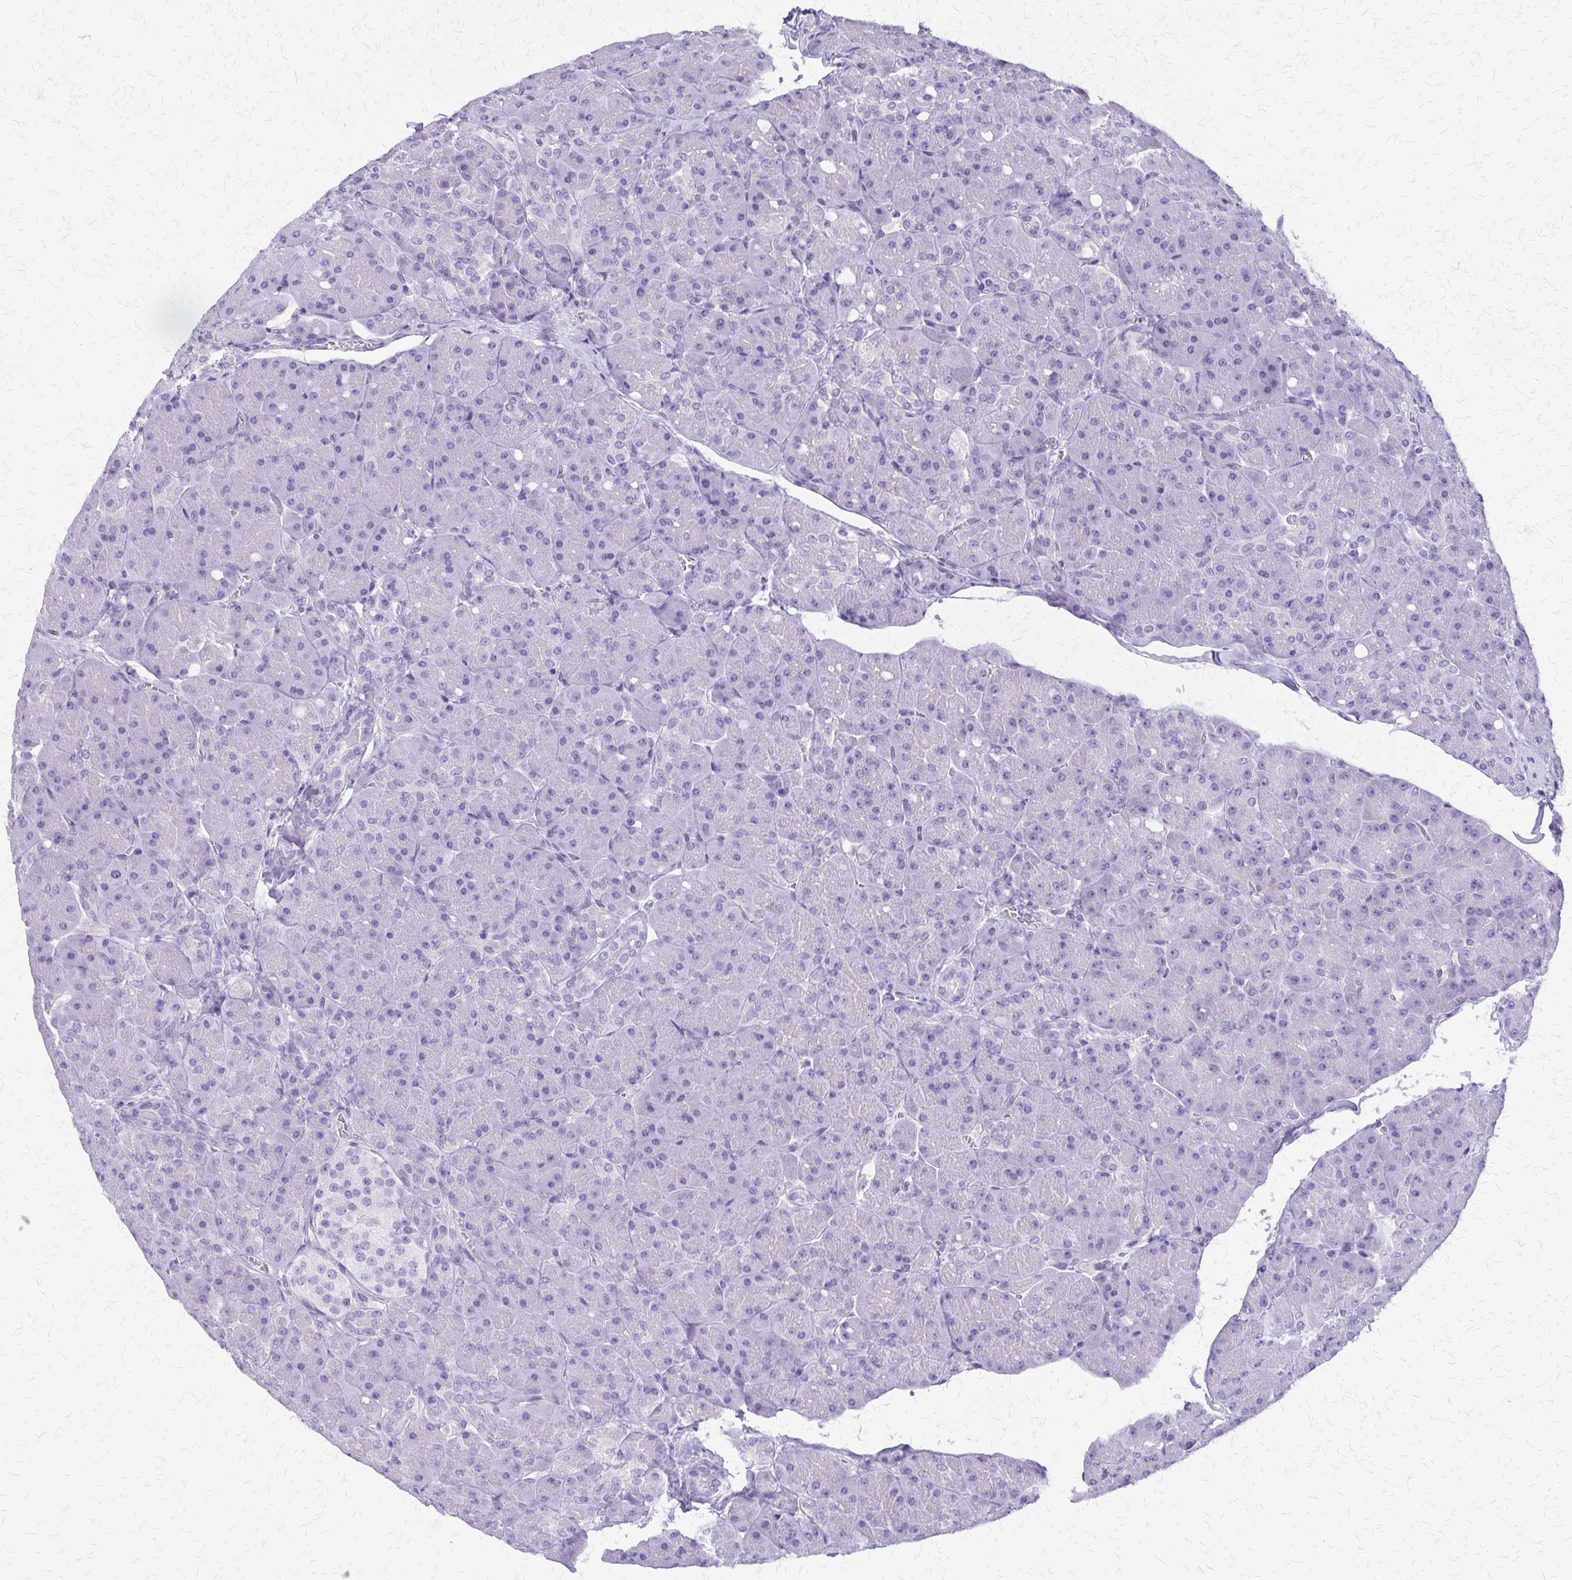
{"staining": {"intensity": "negative", "quantity": "none", "location": "none"}, "tissue": "pancreas", "cell_type": "Exocrine glandular cells", "image_type": "normal", "snomed": [{"axis": "morphology", "description": "Normal tissue, NOS"}, {"axis": "topography", "description": "Pancreas"}], "caption": "Exocrine glandular cells are negative for protein expression in unremarkable human pancreas. (Brightfield microscopy of DAB (3,3'-diaminobenzidine) IHC at high magnification).", "gene": "SI", "patient": {"sex": "male", "age": 55}}